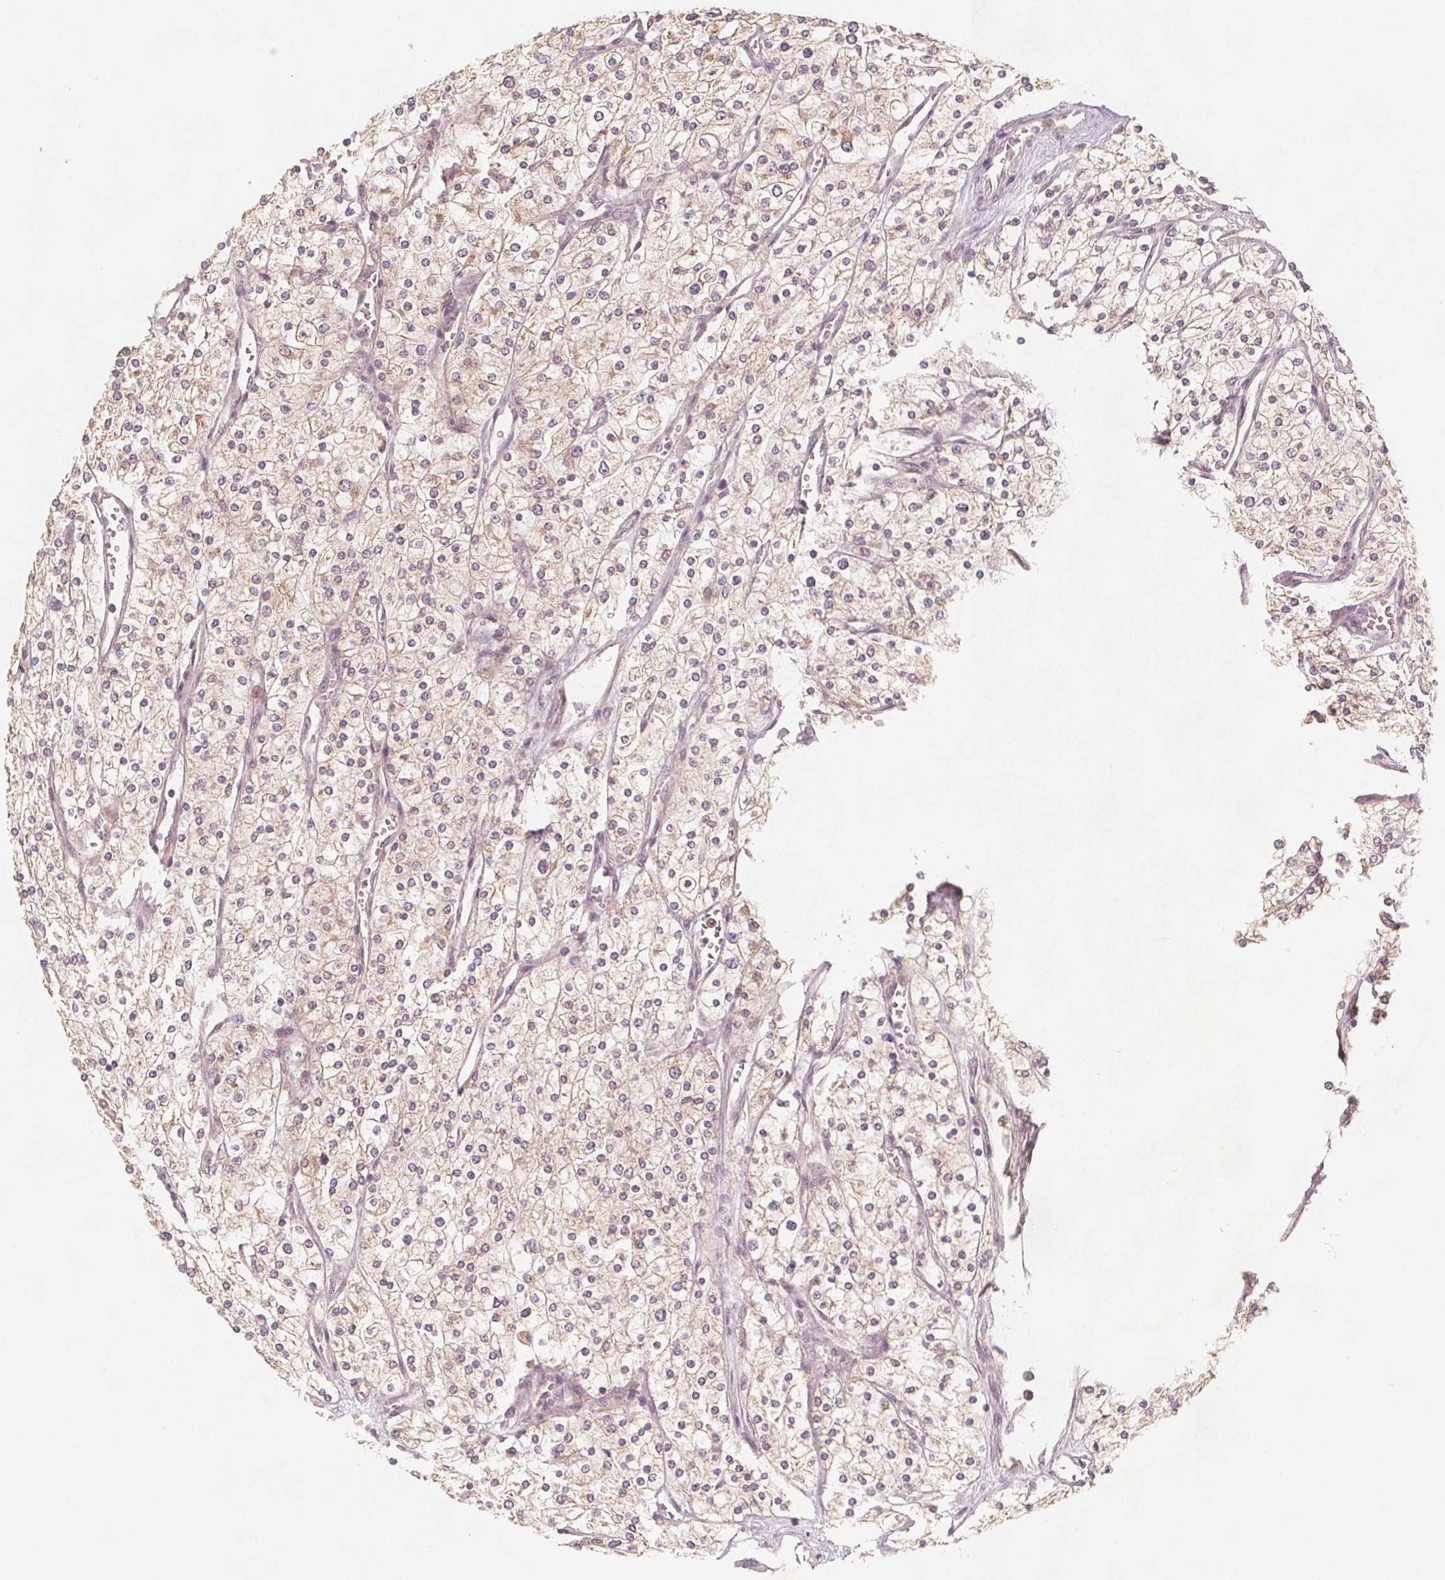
{"staining": {"intensity": "negative", "quantity": "none", "location": "none"}, "tissue": "renal cancer", "cell_type": "Tumor cells", "image_type": "cancer", "snomed": [{"axis": "morphology", "description": "Adenocarcinoma, NOS"}, {"axis": "topography", "description": "Kidney"}], "caption": "DAB immunohistochemical staining of human renal cancer reveals no significant positivity in tumor cells. (DAB (3,3'-diaminobenzidine) immunohistochemistry (IHC) visualized using brightfield microscopy, high magnification).", "gene": "NCSTN", "patient": {"sex": "male", "age": 80}}